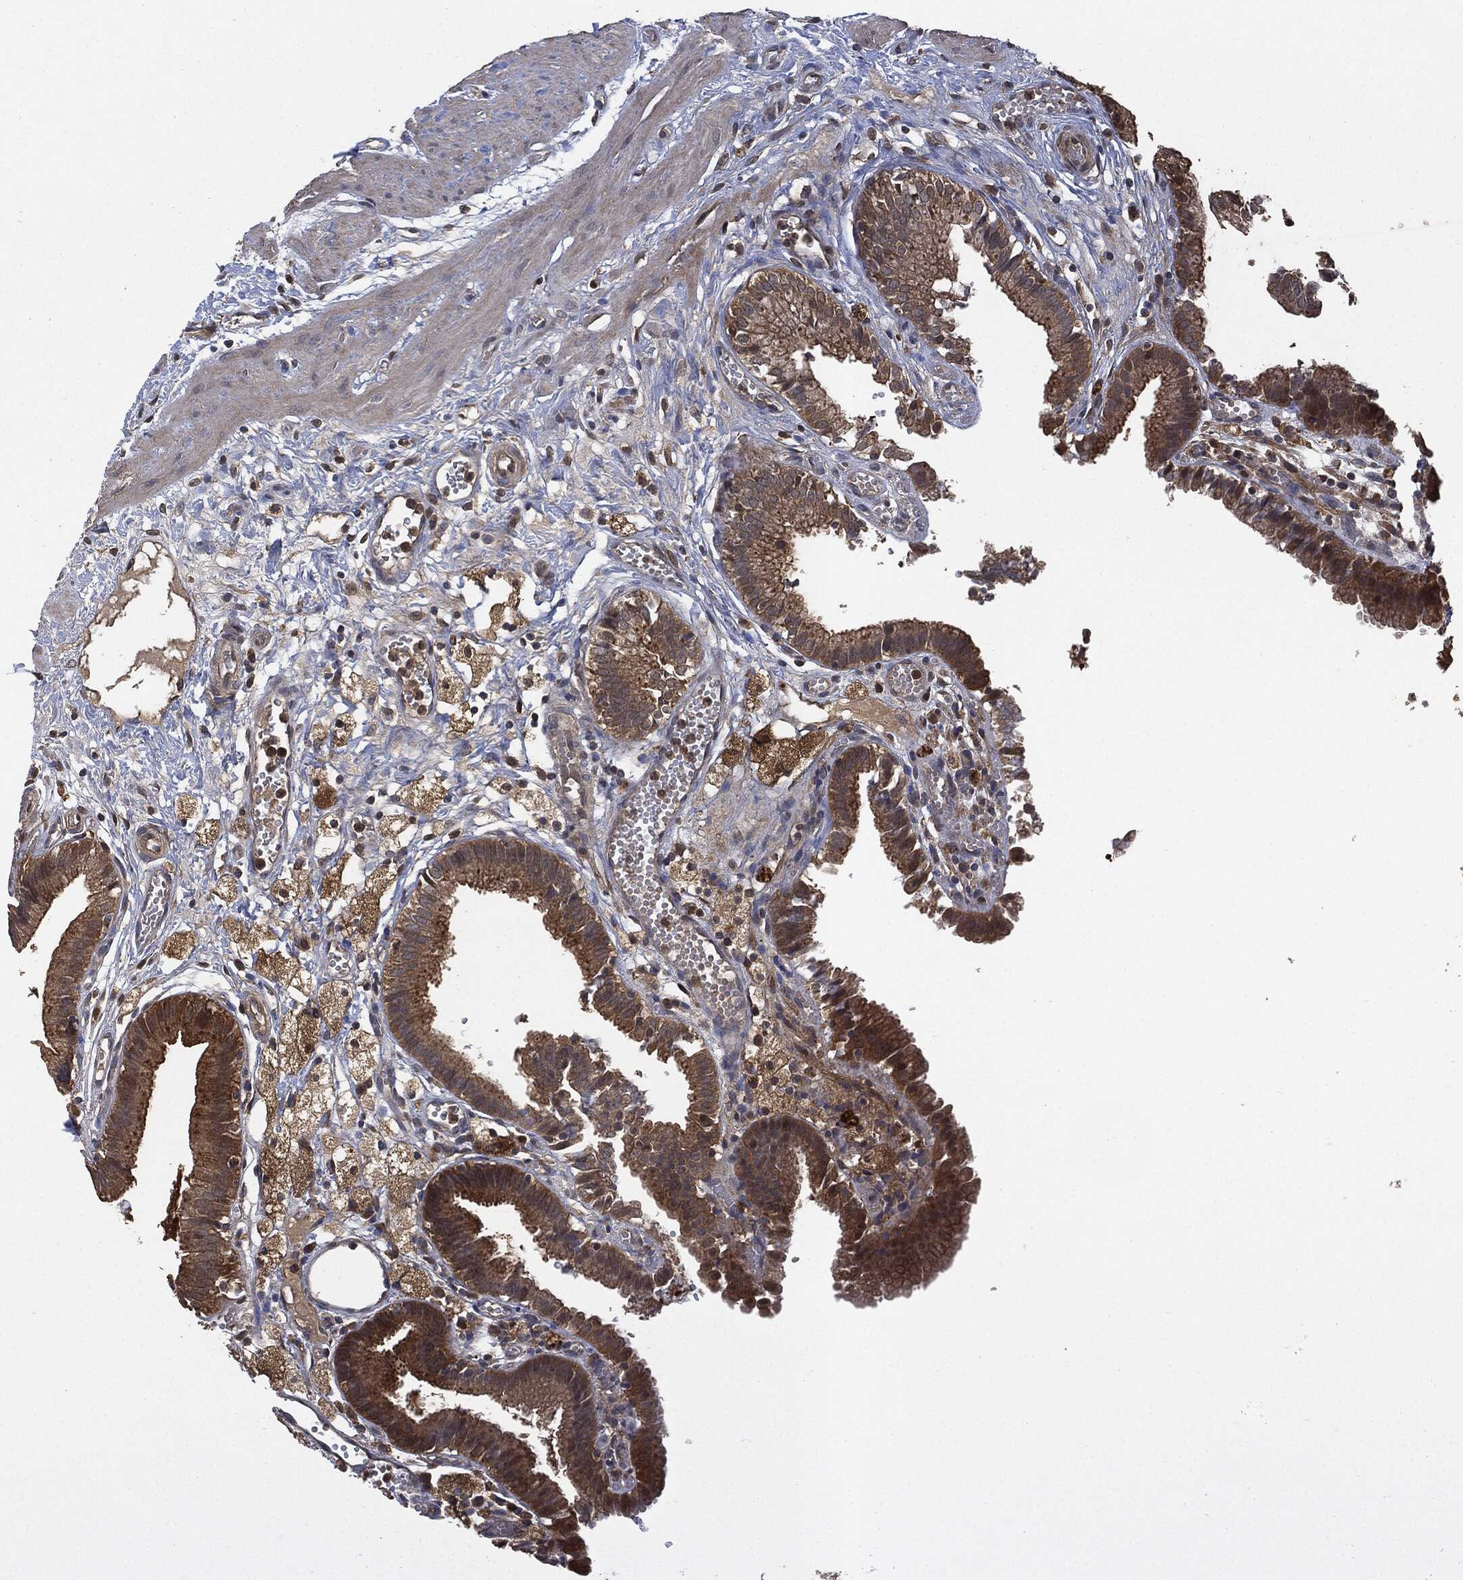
{"staining": {"intensity": "moderate", "quantity": ">75%", "location": "cytoplasmic/membranous"}, "tissue": "gallbladder", "cell_type": "Glandular cells", "image_type": "normal", "snomed": [{"axis": "morphology", "description": "Normal tissue, NOS"}, {"axis": "topography", "description": "Gallbladder"}], "caption": "A photomicrograph of human gallbladder stained for a protein reveals moderate cytoplasmic/membranous brown staining in glandular cells.", "gene": "BRAF", "patient": {"sex": "female", "age": 24}}